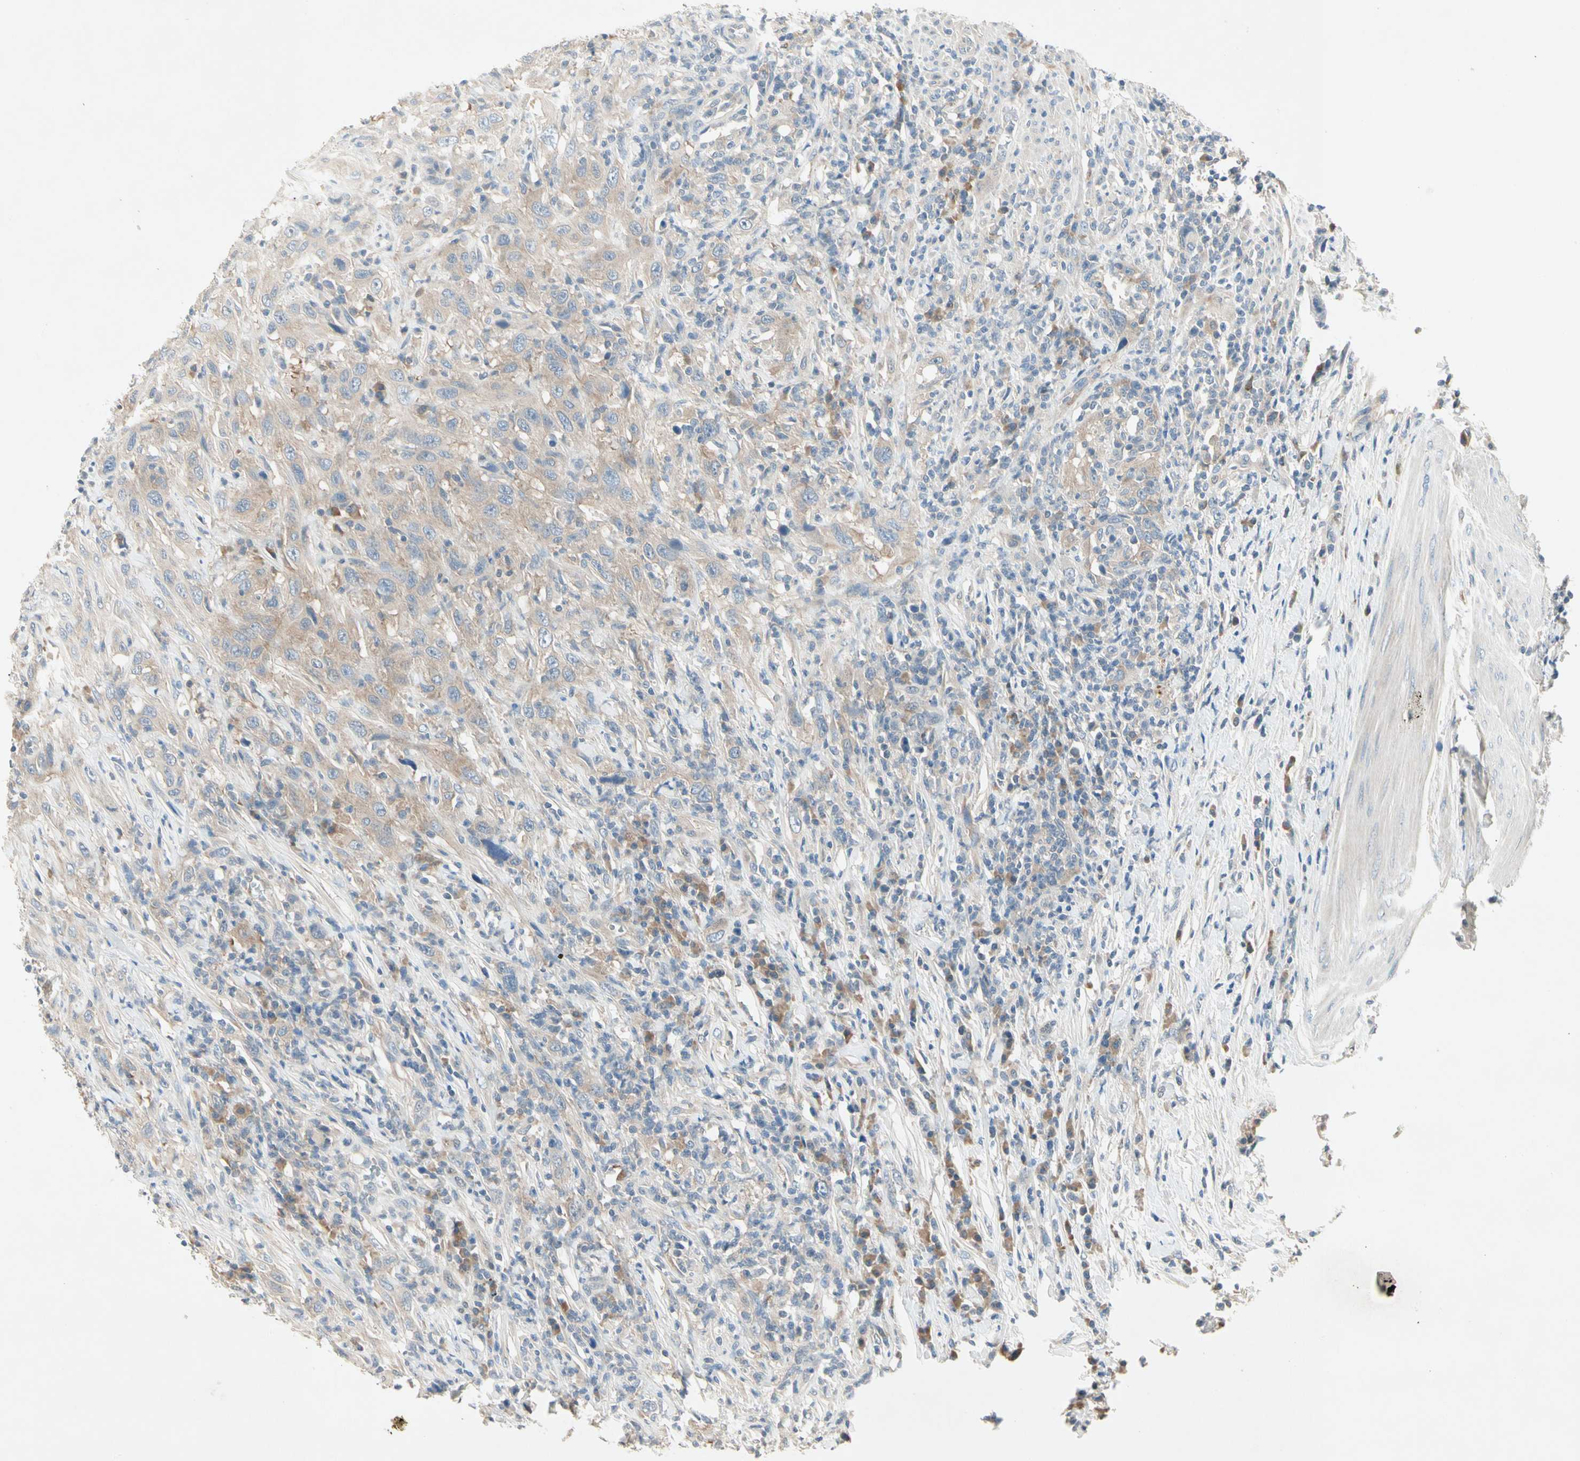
{"staining": {"intensity": "weak", "quantity": ">75%", "location": "cytoplasmic/membranous"}, "tissue": "urothelial cancer", "cell_type": "Tumor cells", "image_type": "cancer", "snomed": [{"axis": "morphology", "description": "Urothelial carcinoma, High grade"}, {"axis": "topography", "description": "Urinary bladder"}], "caption": "High-magnification brightfield microscopy of urothelial cancer stained with DAB (3,3'-diaminobenzidine) (brown) and counterstained with hematoxylin (blue). tumor cells exhibit weak cytoplasmic/membranous positivity is present in approximately>75% of cells.", "gene": "IL1R1", "patient": {"sex": "male", "age": 61}}